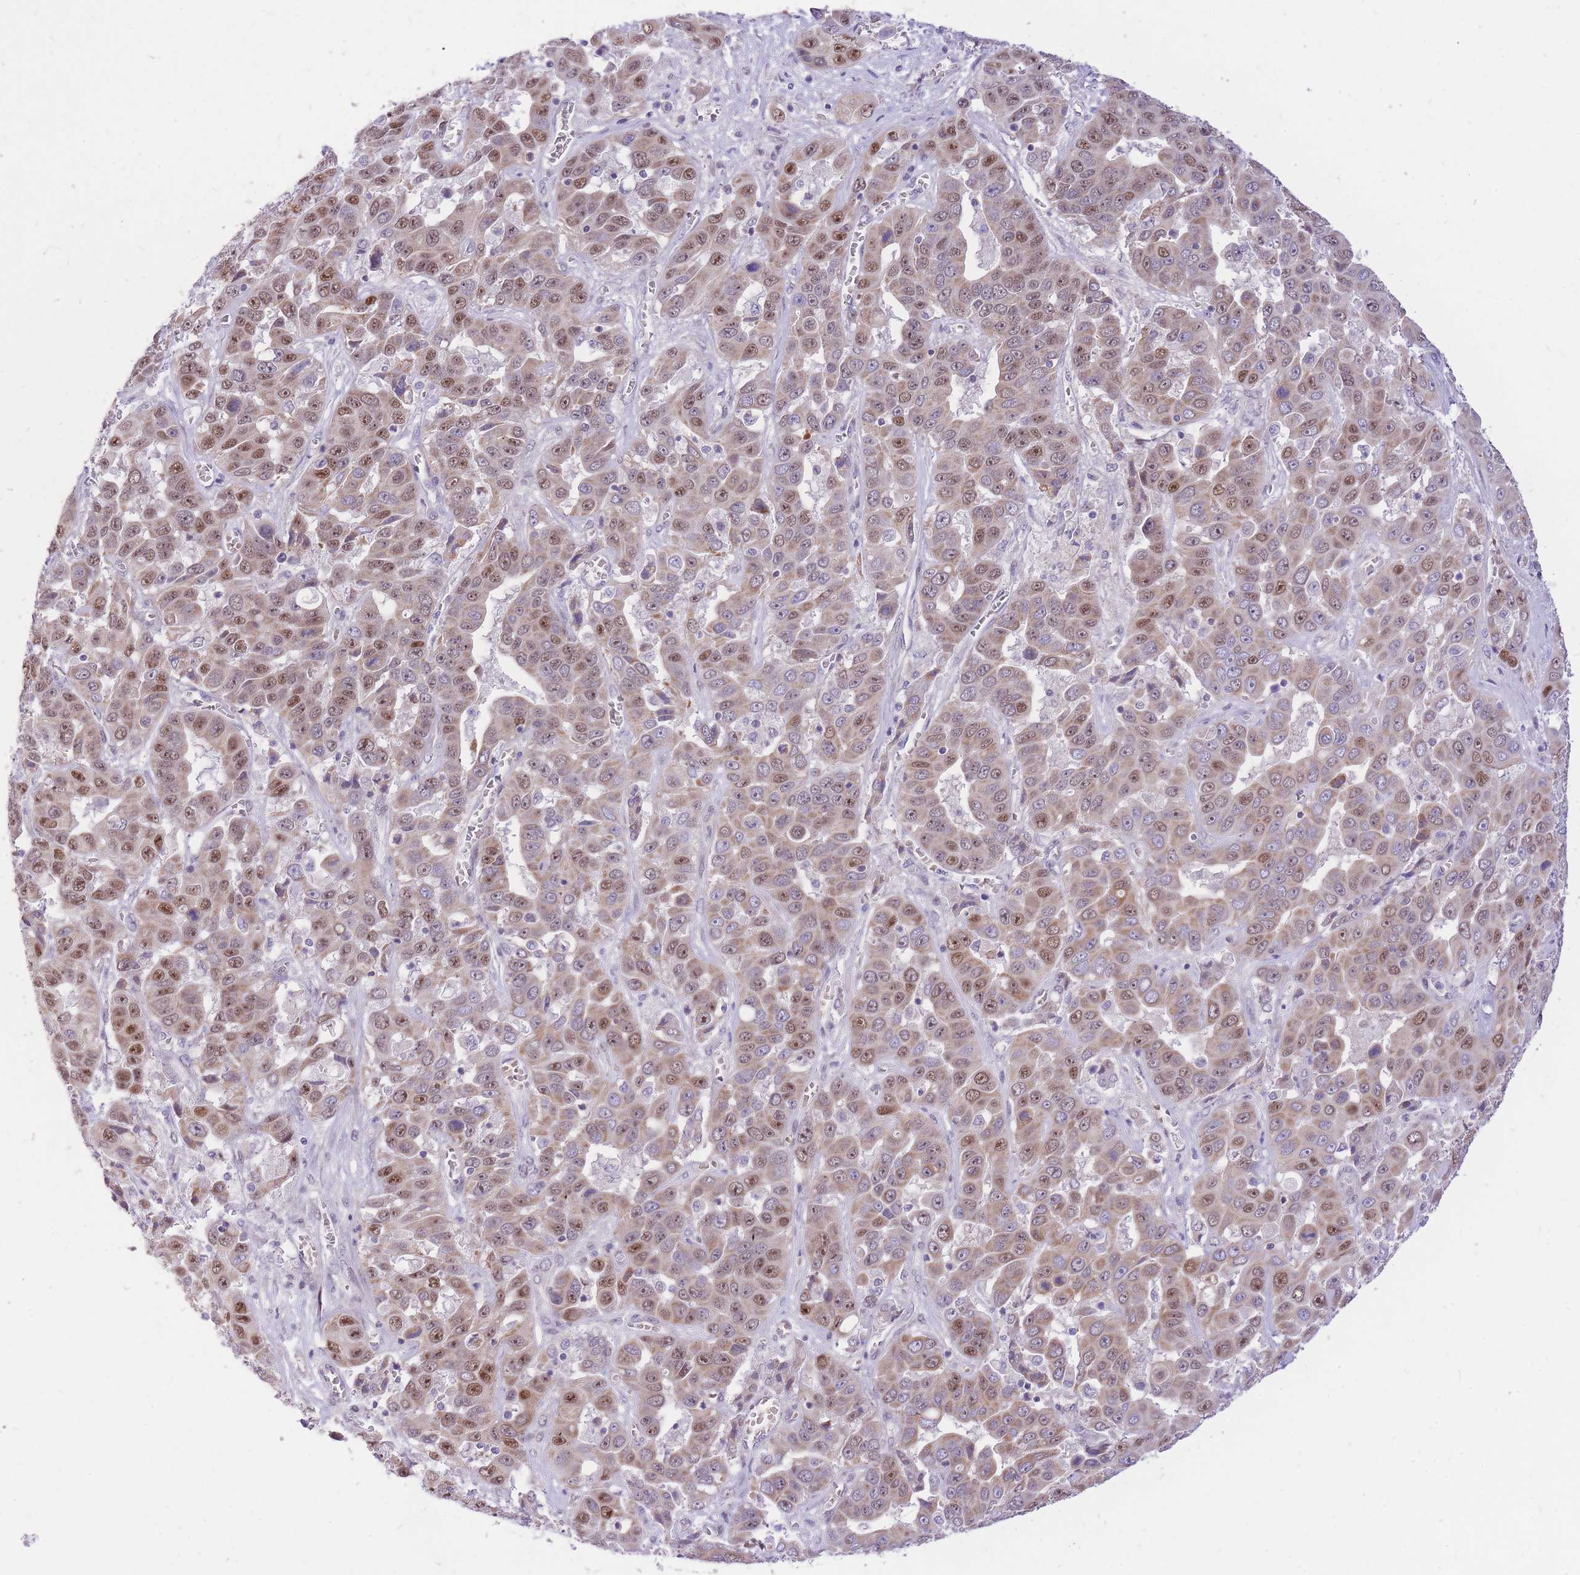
{"staining": {"intensity": "moderate", "quantity": "25%-75%", "location": "cytoplasmic/membranous,nuclear"}, "tissue": "liver cancer", "cell_type": "Tumor cells", "image_type": "cancer", "snomed": [{"axis": "morphology", "description": "Cholangiocarcinoma"}, {"axis": "topography", "description": "Liver"}], "caption": "Approximately 25%-75% of tumor cells in human liver cancer display moderate cytoplasmic/membranous and nuclear protein staining as visualized by brown immunohistochemical staining.", "gene": "MINDY2", "patient": {"sex": "female", "age": 52}}